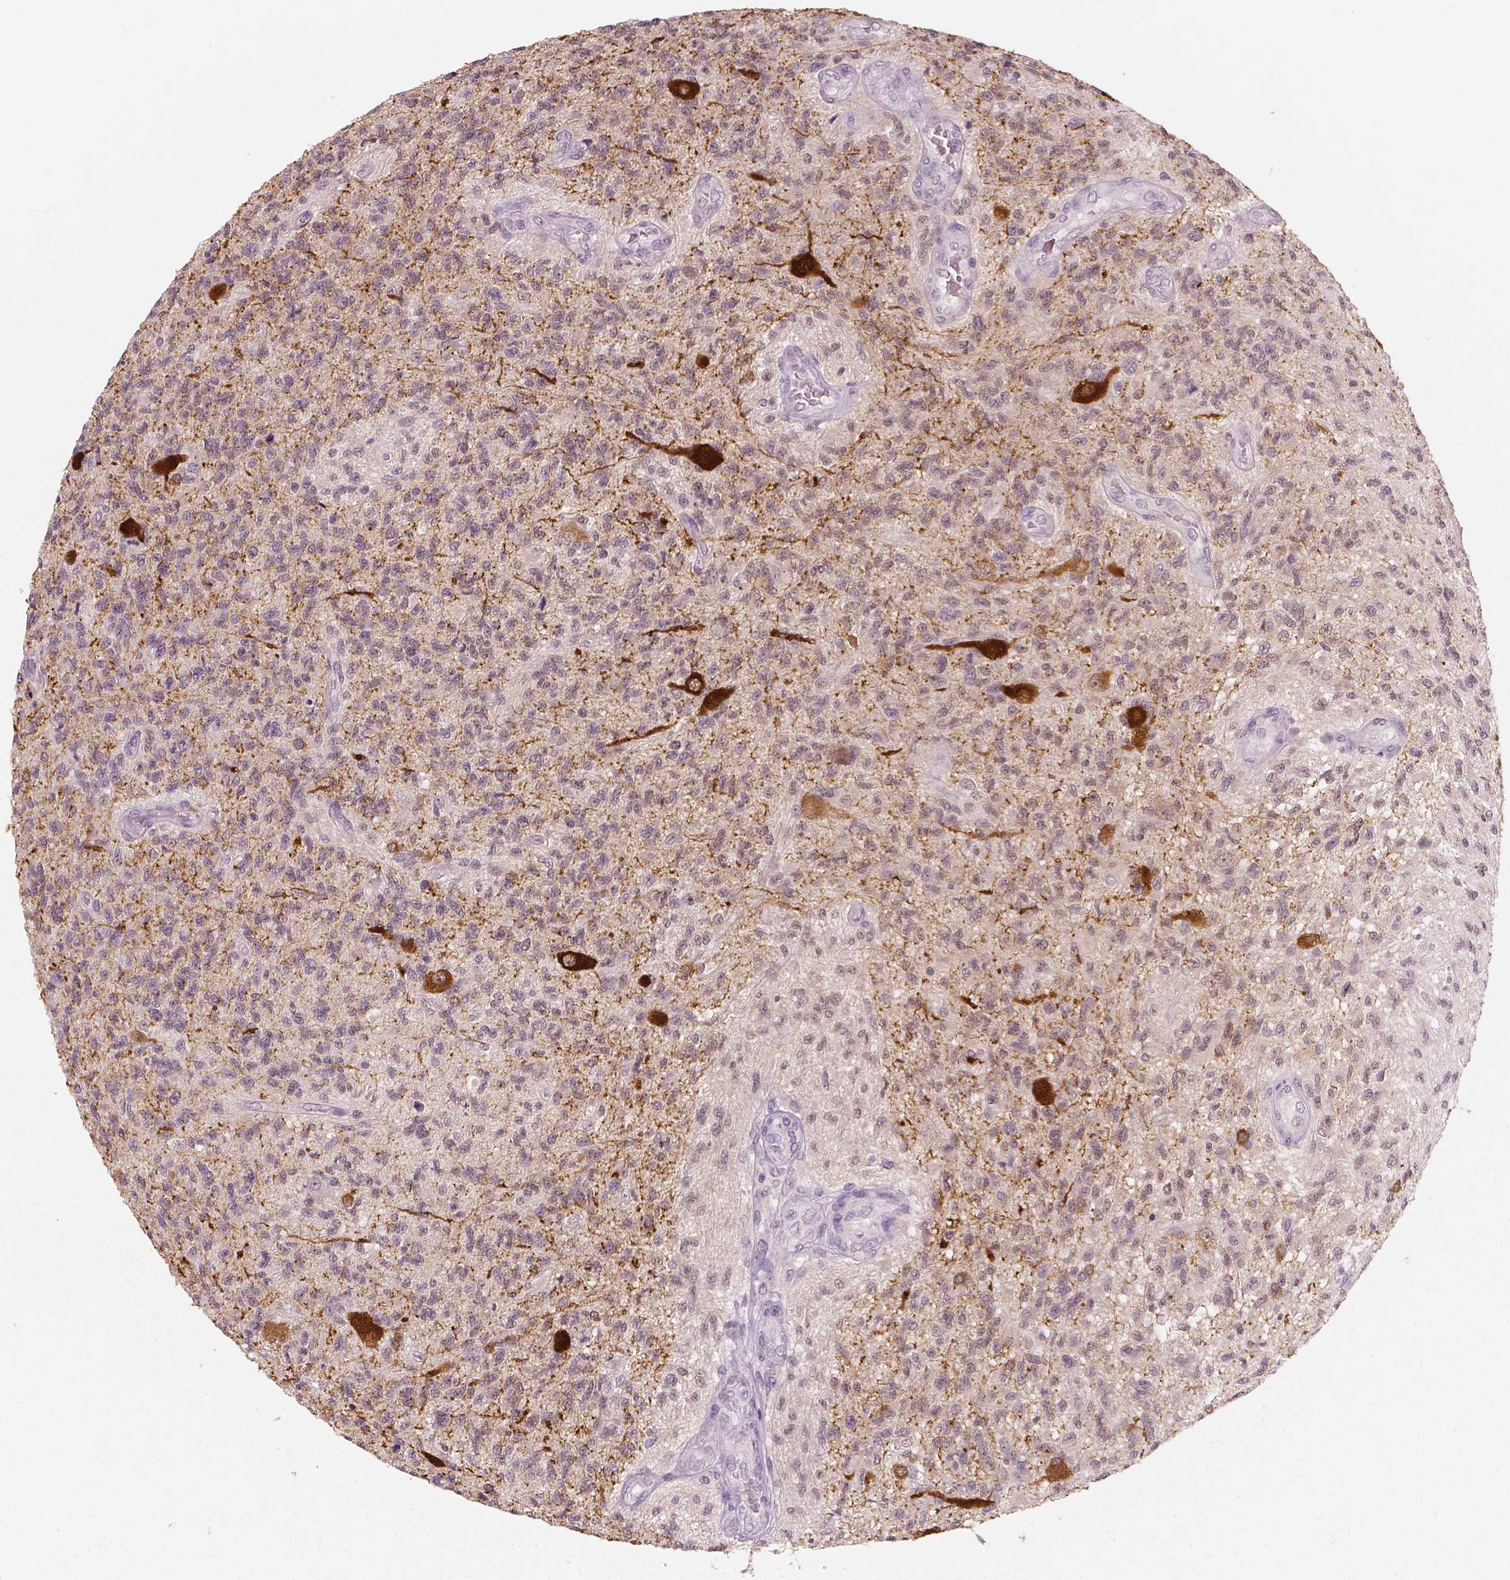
{"staining": {"intensity": "weak", "quantity": "<25%", "location": "cytoplasmic/membranous"}, "tissue": "glioma", "cell_type": "Tumor cells", "image_type": "cancer", "snomed": [{"axis": "morphology", "description": "Glioma, malignant, High grade"}, {"axis": "topography", "description": "Brain"}], "caption": "The immunohistochemistry image has no significant expression in tumor cells of glioma tissue.", "gene": "NECAB1", "patient": {"sex": "male", "age": 56}}